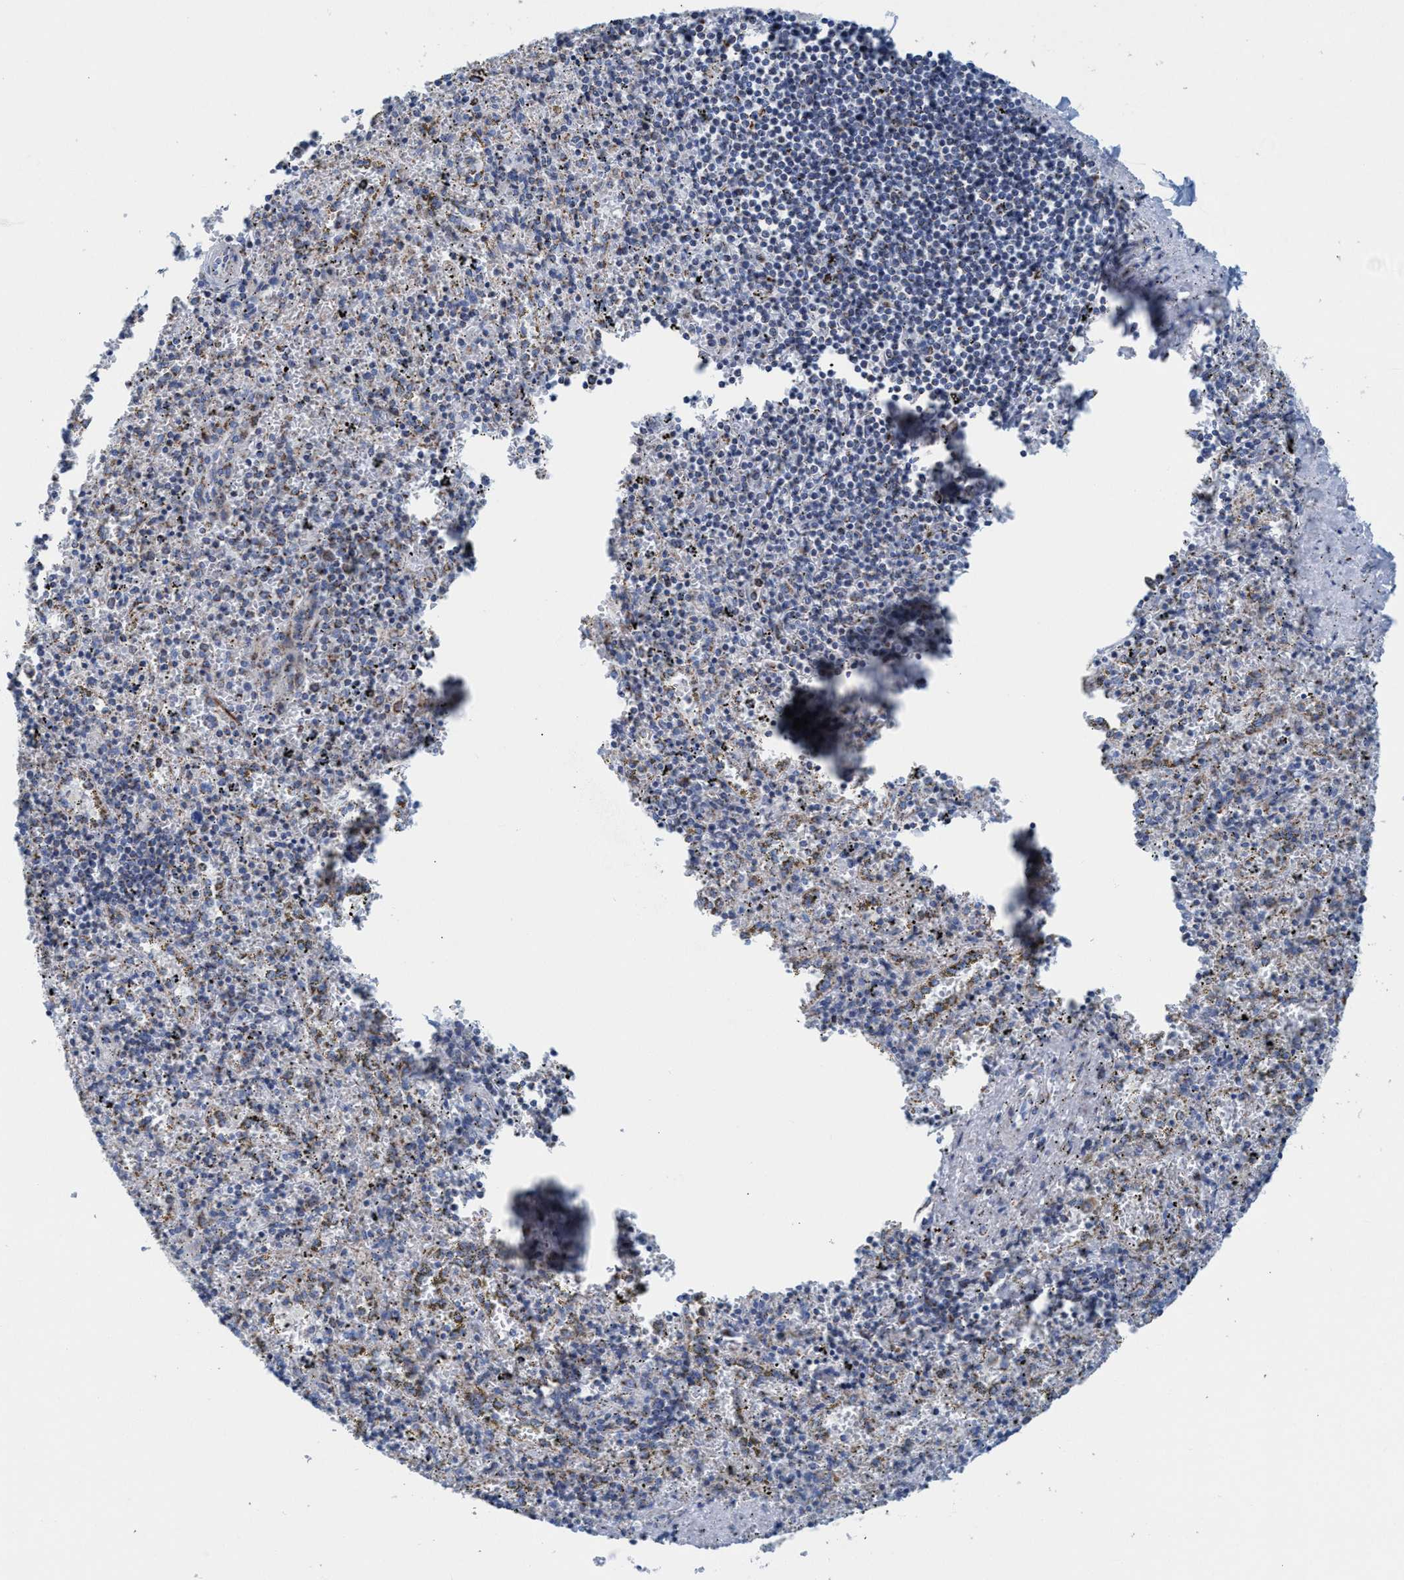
{"staining": {"intensity": "moderate", "quantity": "25%-75%", "location": "cytoplasmic/membranous"}, "tissue": "spleen", "cell_type": "Cells in red pulp", "image_type": "normal", "snomed": [{"axis": "morphology", "description": "Normal tissue, NOS"}, {"axis": "topography", "description": "Spleen"}], "caption": "High-magnification brightfield microscopy of normal spleen stained with DAB (brown) and counterstained with hematoxylin (blue). cells in red pulp exhibit moderate cytoplasmic/membranous staining is identified in approximately25%-75% of cells. The staining was performed using DAB (3,3'-diaminobenzidine), with brown indicating positive protein expression. Nuclei are stained blue with hematoxylin.", "gene": "GGA3", "patient": {"sex": "male", "age": 11}}